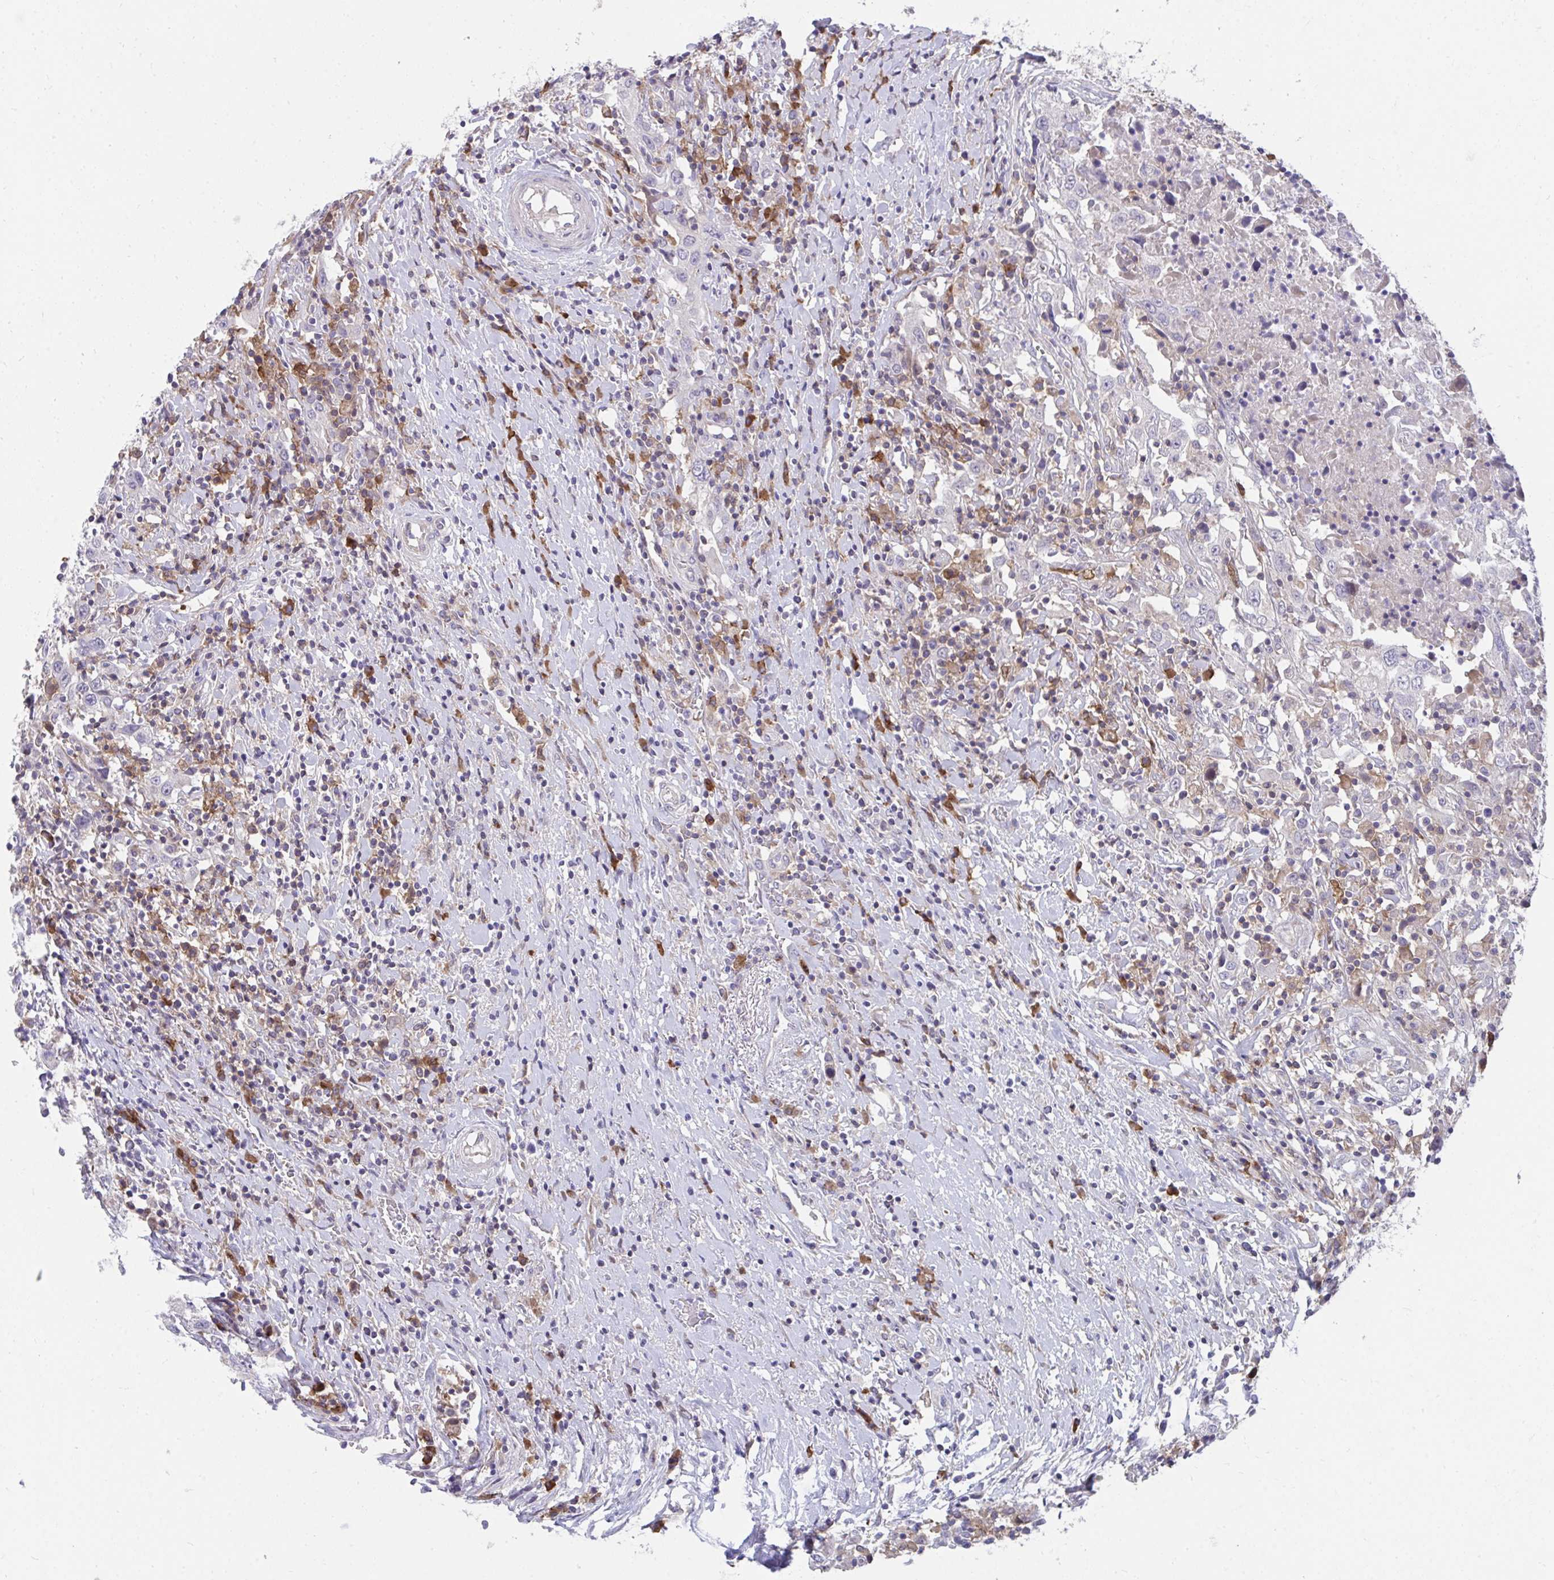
{"staining": {"intensity": "negative", "quantity": "none", "location": "none"}, "tissue": "urothelial cancer", "cell_type": "Tumor cells", "image_type": "cancer", "snomed": [{"axis": "morphology", "description": "Urothelial carcinoma, High grade"}, {"axis": "topography", "description": "Urinary bladder"}], "caption": "Urothelial carcinoma (high-grade) stained for a protein using immunohistochemistry shows no staining tumor cells.", "gene": "SLAMF7", "patient": {"sex": "male", "age": 61}}